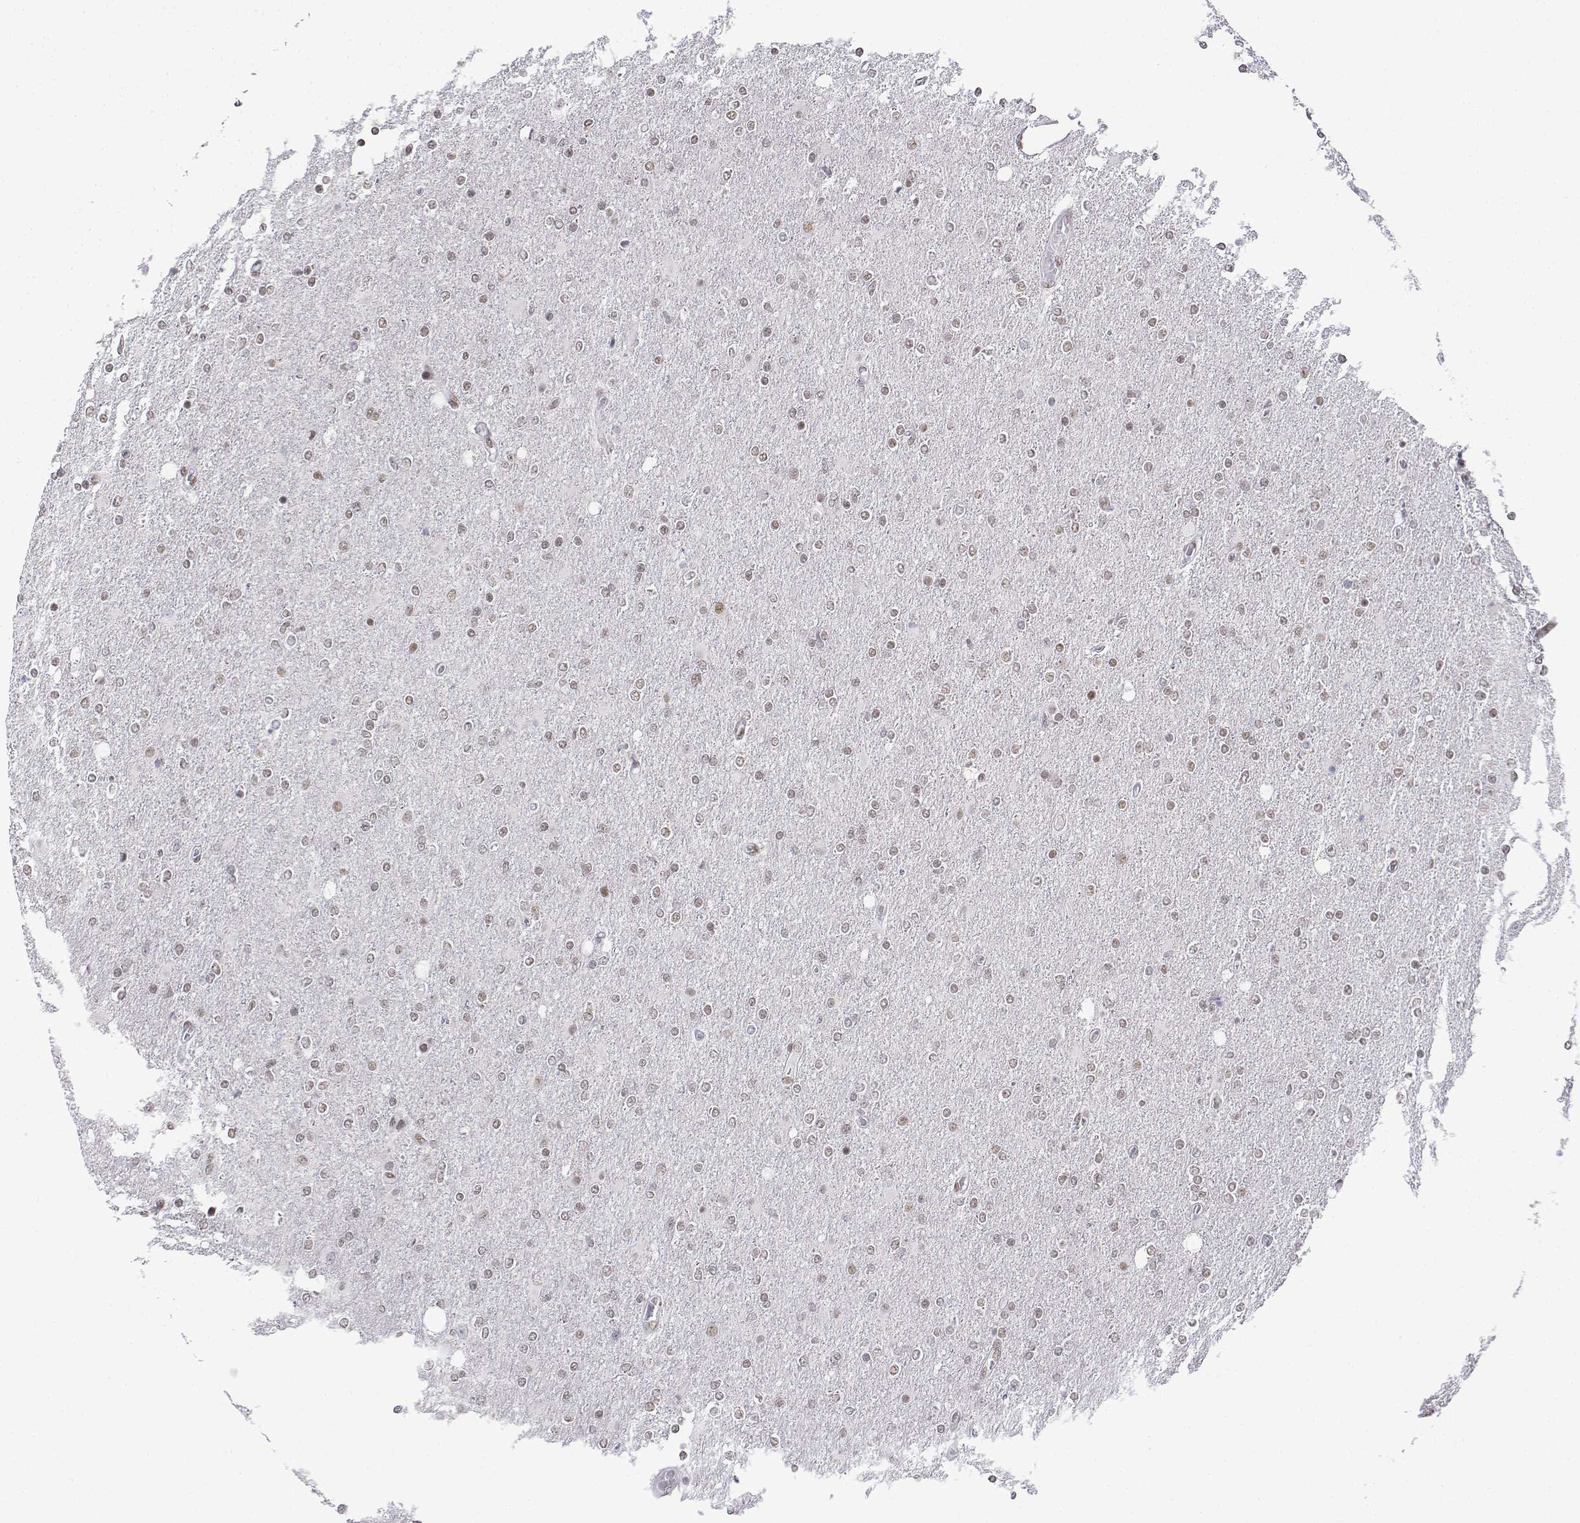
{"staining": {"intensity": "weak", "quantity": ">75%", "location": "nuclear"}, "tissue": "glioma", "cell_type": "Tumor cells", "image_type": "cancer", "snomed": [{"axis": "morphology", "description": "Glioma, malignant, High grade"}, {"axis": "topography", "description": "Cerebral cortex"}], "caption": "Approximately >75% of tumor cells in human glioma exhibit weak nuclear protein staining as visualized by brown immunohistochemical staining.", "gene": "SETD1A", "patient": {"sex": "male", "age": 70}}